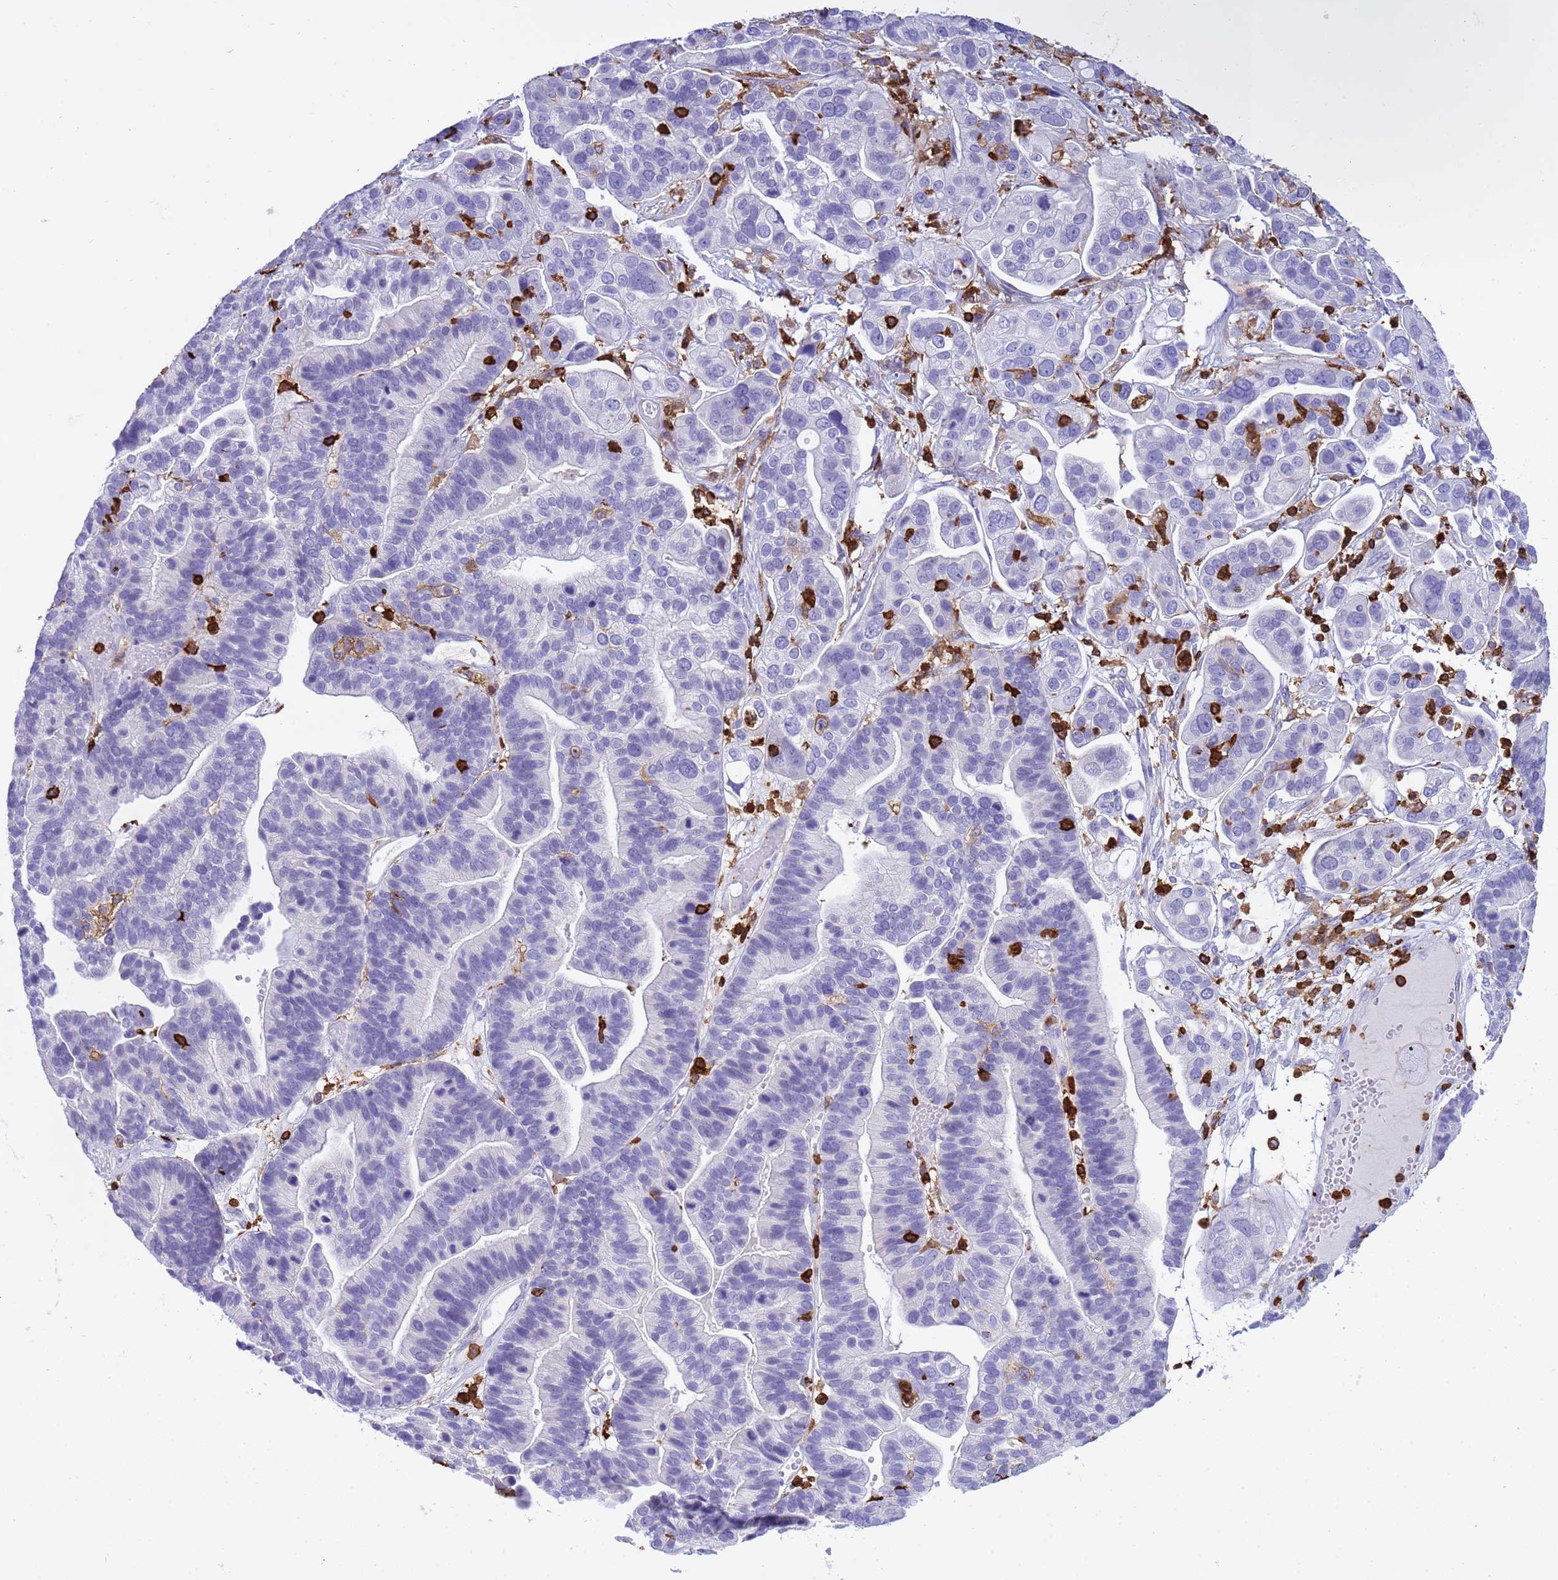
{"staining": {"intensity": "negative", "quantity": "none", "location": "none"}, "tissue": "ovarian cancer", "cell_type": "Tumor cells", "image_type": "cancer", "snomed": [{"axis": "morphology", "description": "Cystadenocarcinoma, serous, NOS"}, {"axis": "topography", "description": "Ovary"}], "caption": "Ovarian cancer (serous cystadenocarcinoma) was stained to show a protein in brown. There is no significant staining in tumor cells. The staining was performed using DAB to visualize the protein expression in brown, while the nuclei were stained in blue with hematoxylin (Magnification: 20x).", "gene": "IRF5", "patient": {"sex": "female", "age": 56}}